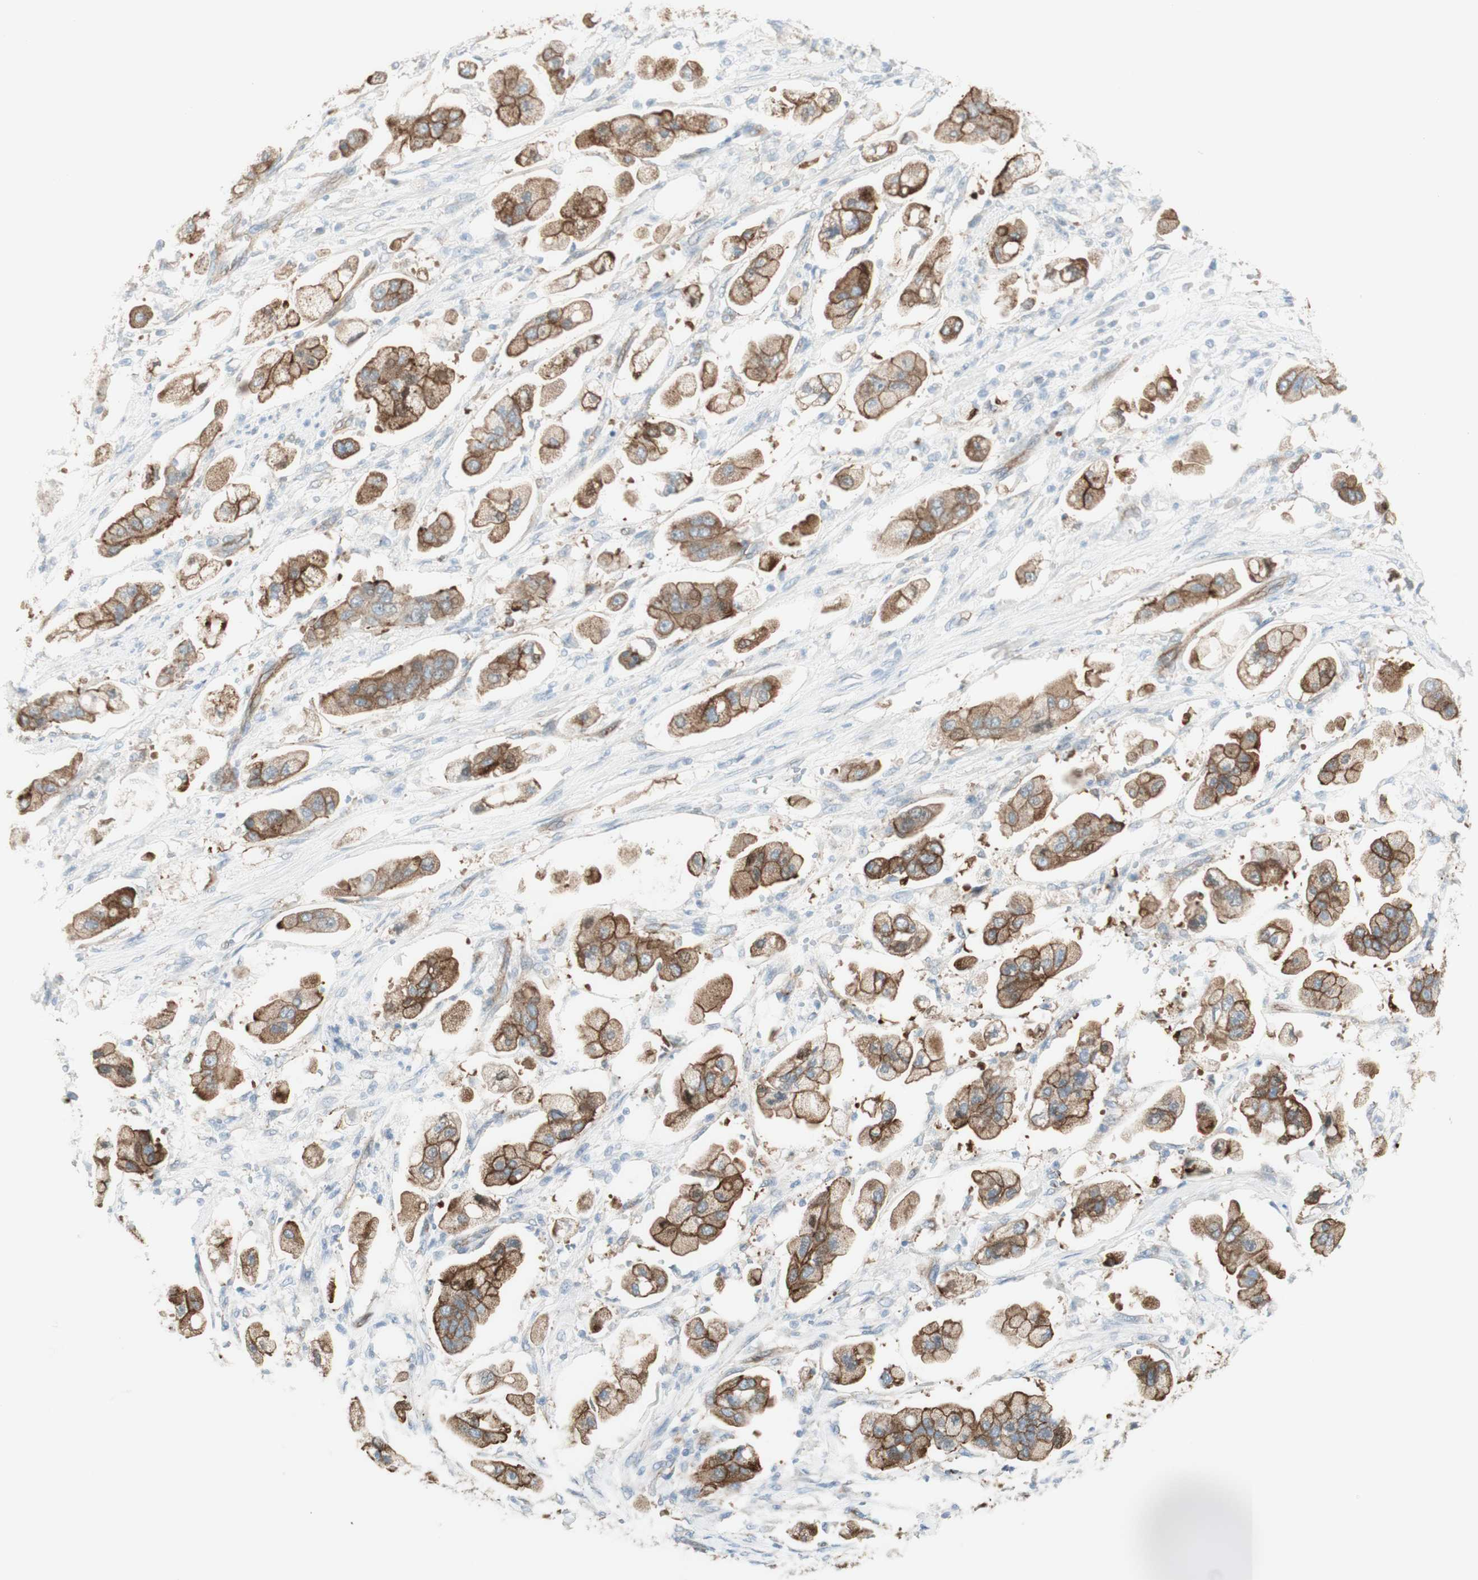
{"staining": {"intensity": "strong", "quantity": "25%-75%", "location": "cytoplasmic/membranous"}, "tissue": "stomach cancer", "cell_type": "Tumor cells", "image_type": "cancer", "snomed": [{"axis": "morphology", "description": "Adenocarcinoma, NOS"}, {"axis": "topography", "description": "Stomach"}], "caption": "Immunohistochemical staining of human stomach adenocarcinoma reveals high levels of strong cytoplasmic/membranous protein positivity in about 25%-75% of tumor cells. The staining is performed using DAB brown chromogen to label protein expression. The nuclei are counter-stained blue using hematoxylin.", "gene": "MYO6", "patient": {"sex": "male", "age": 62}}